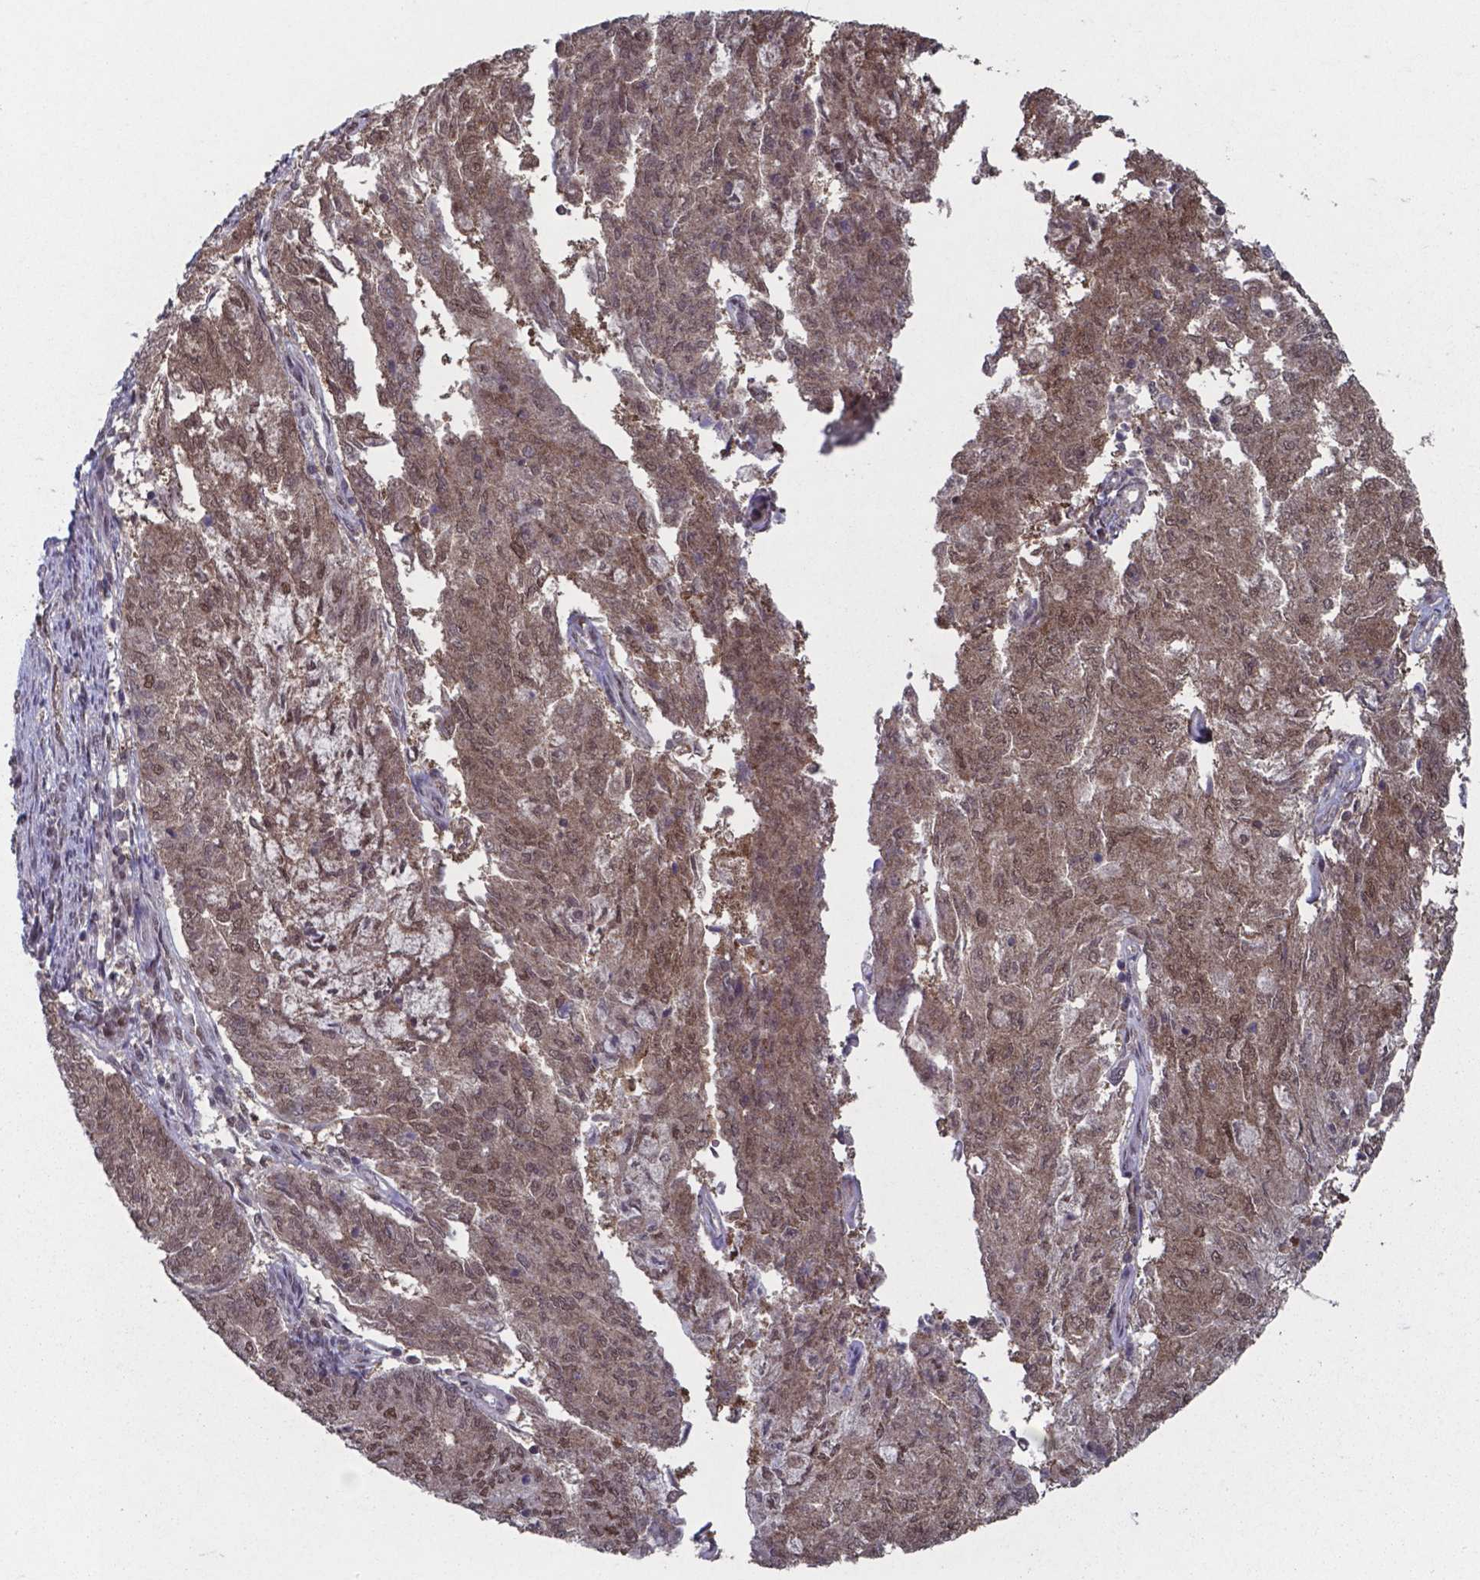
{"staining": {"intensity": "moderate", "quantity": ">75%", "location": "cytoplasmic/membranous,nuclear"}, "tissue": "endometrial cancer", "cell_type": "Tumor cells", "image_type": "cancer", "snomed": [{"axis": "morphology", "description": "Adenocarcinoma, NOS"}, {"axis": "topography", "description": "Endometrium"}], "caption": "This is an image of immunohistochemistry (IHC) staining of endometrial cancer, which shows moderate expression in the cytoplasmic/membranous and nuclear of tumor cells.", "gene": "UBA1", "patient": {"sex": "female", "age": 82}}